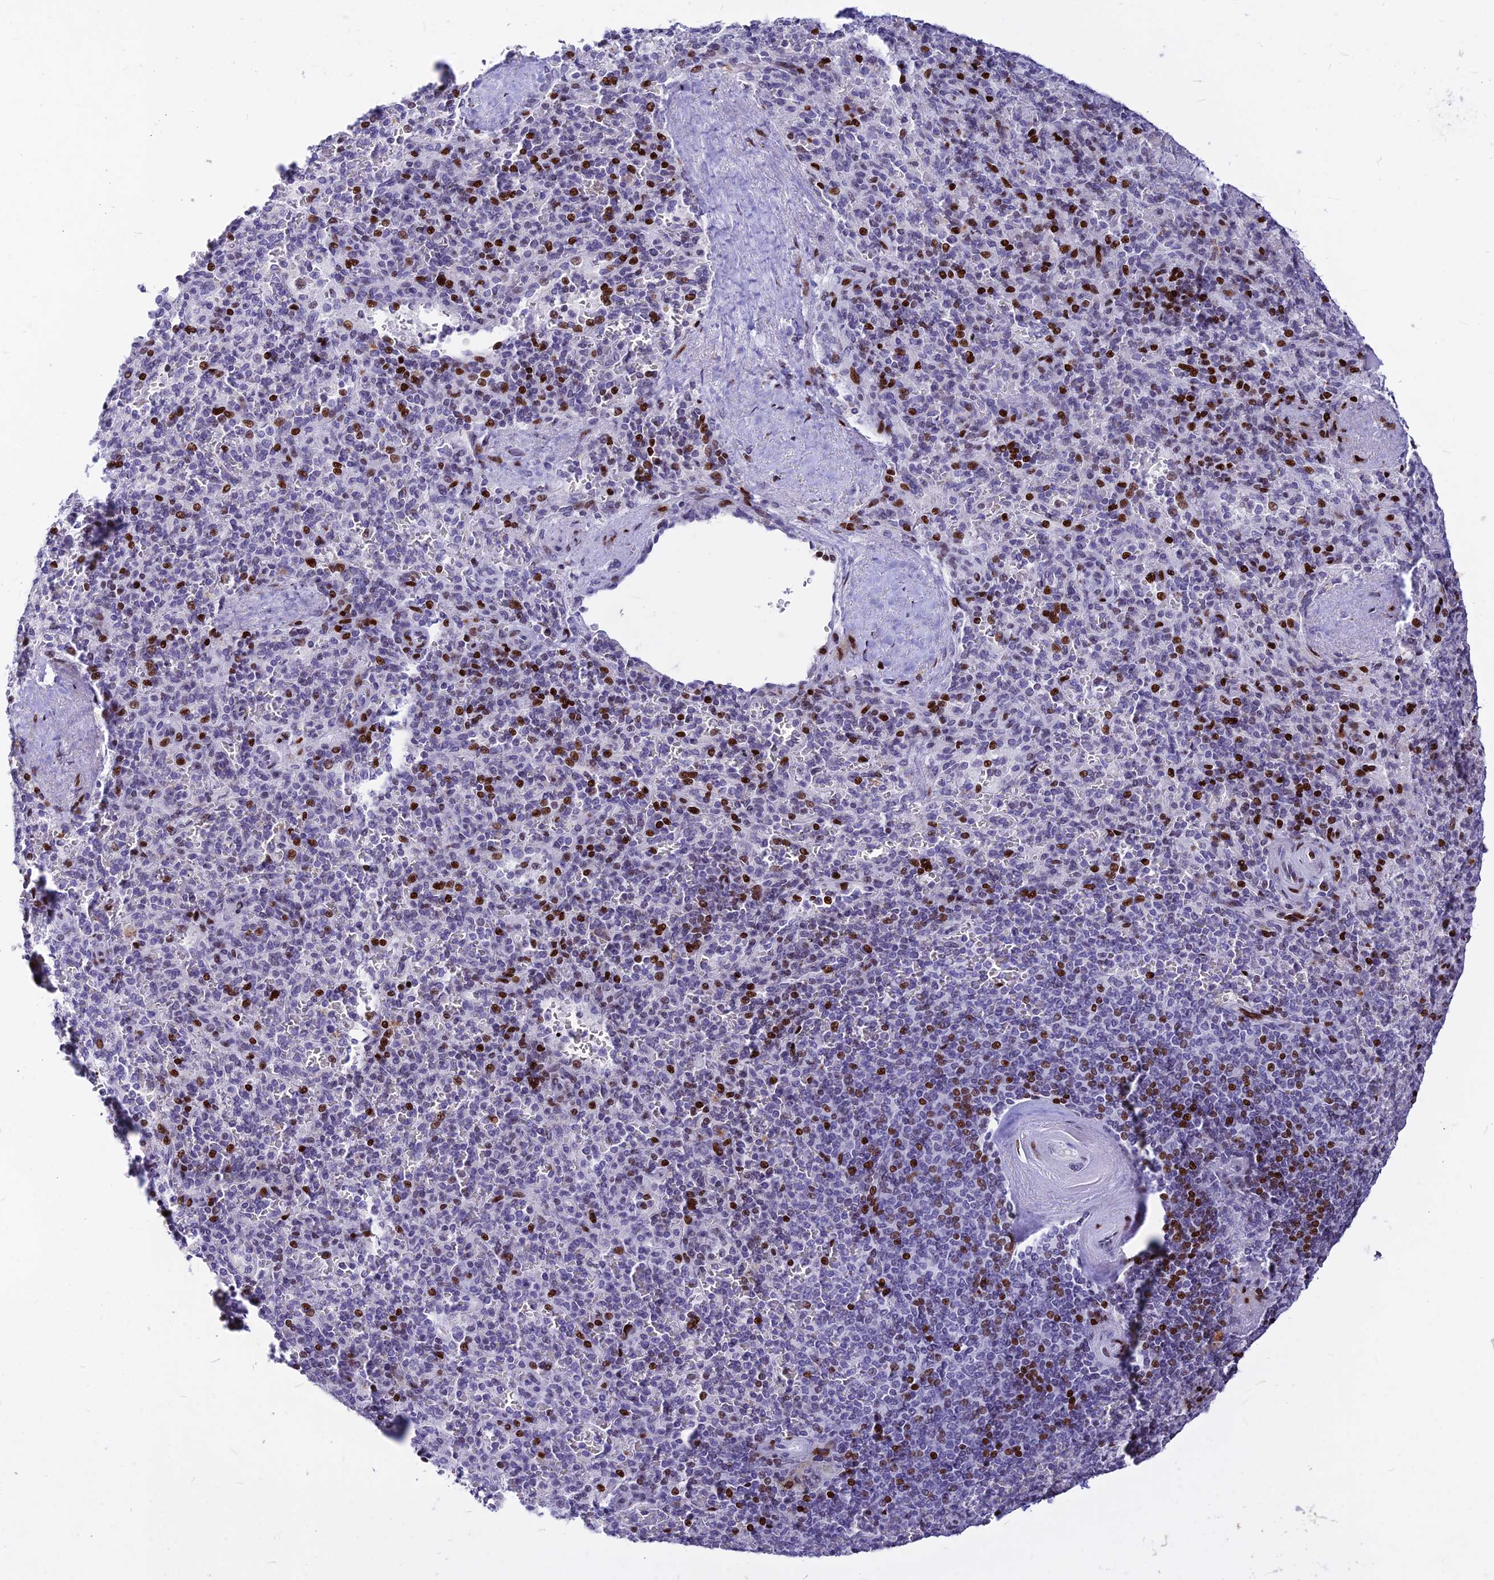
{"staining": {"intensity": "strong", "quantity": "25%-75%", "location": "nuclear"}, "tissue": "spleen", "cell_type": "Cells in red pulp", "image_type": "normal", "snomed": [{"axis": "morphology", "description": "Normal tissue, NOS"}, {"axis": "topography", "description": "Spleen"}], "caption": "An image showing strong nuclear expression in approximately 25%-75% of cells in red pulp in benign spleen, as visualized by brown immunohistochemical staining.", "gene": "PRPS1", "patient": {"sex": "male", "age": 82}}